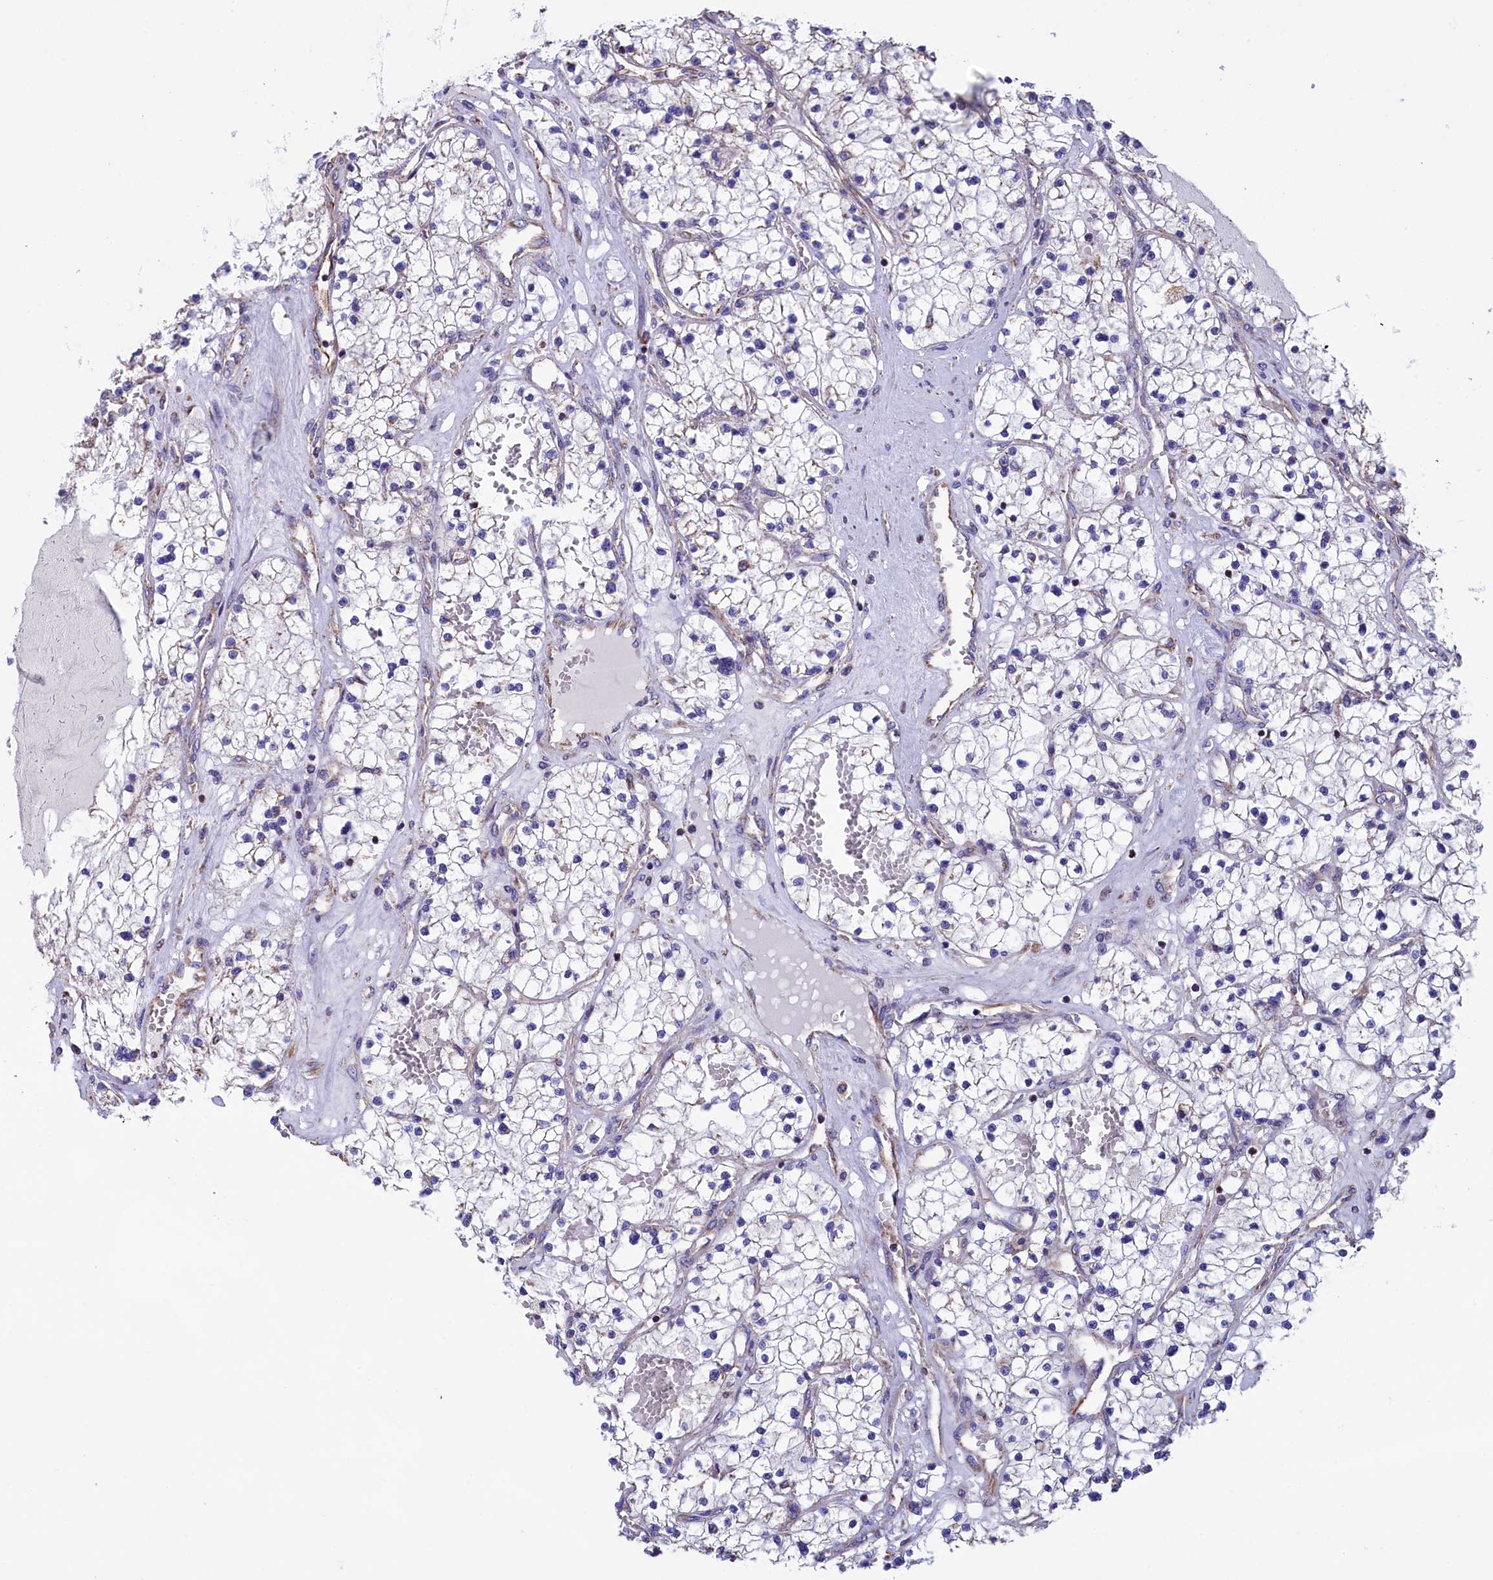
{"staining": {"intensity": "negative", "quantity": "none", "location": "none"}, "tissue": "renal cancer", "cell_type": "Tumor cells", "image_type": "cancer", "snomed": [{"axis": "morphology", "description": "Normal tissue, NOS"}, {"axis": "morphology", "description": "Adenocarcinoma, NOS"}, {"axis": "topography", "description": "Kidney"}], "caption": "A photomicrograph of human renal cancer (adenocarcinoma) is negative for staining in tumor cells.", "gene": "GATB", "patient": {"sex": "male", "age": 68}}